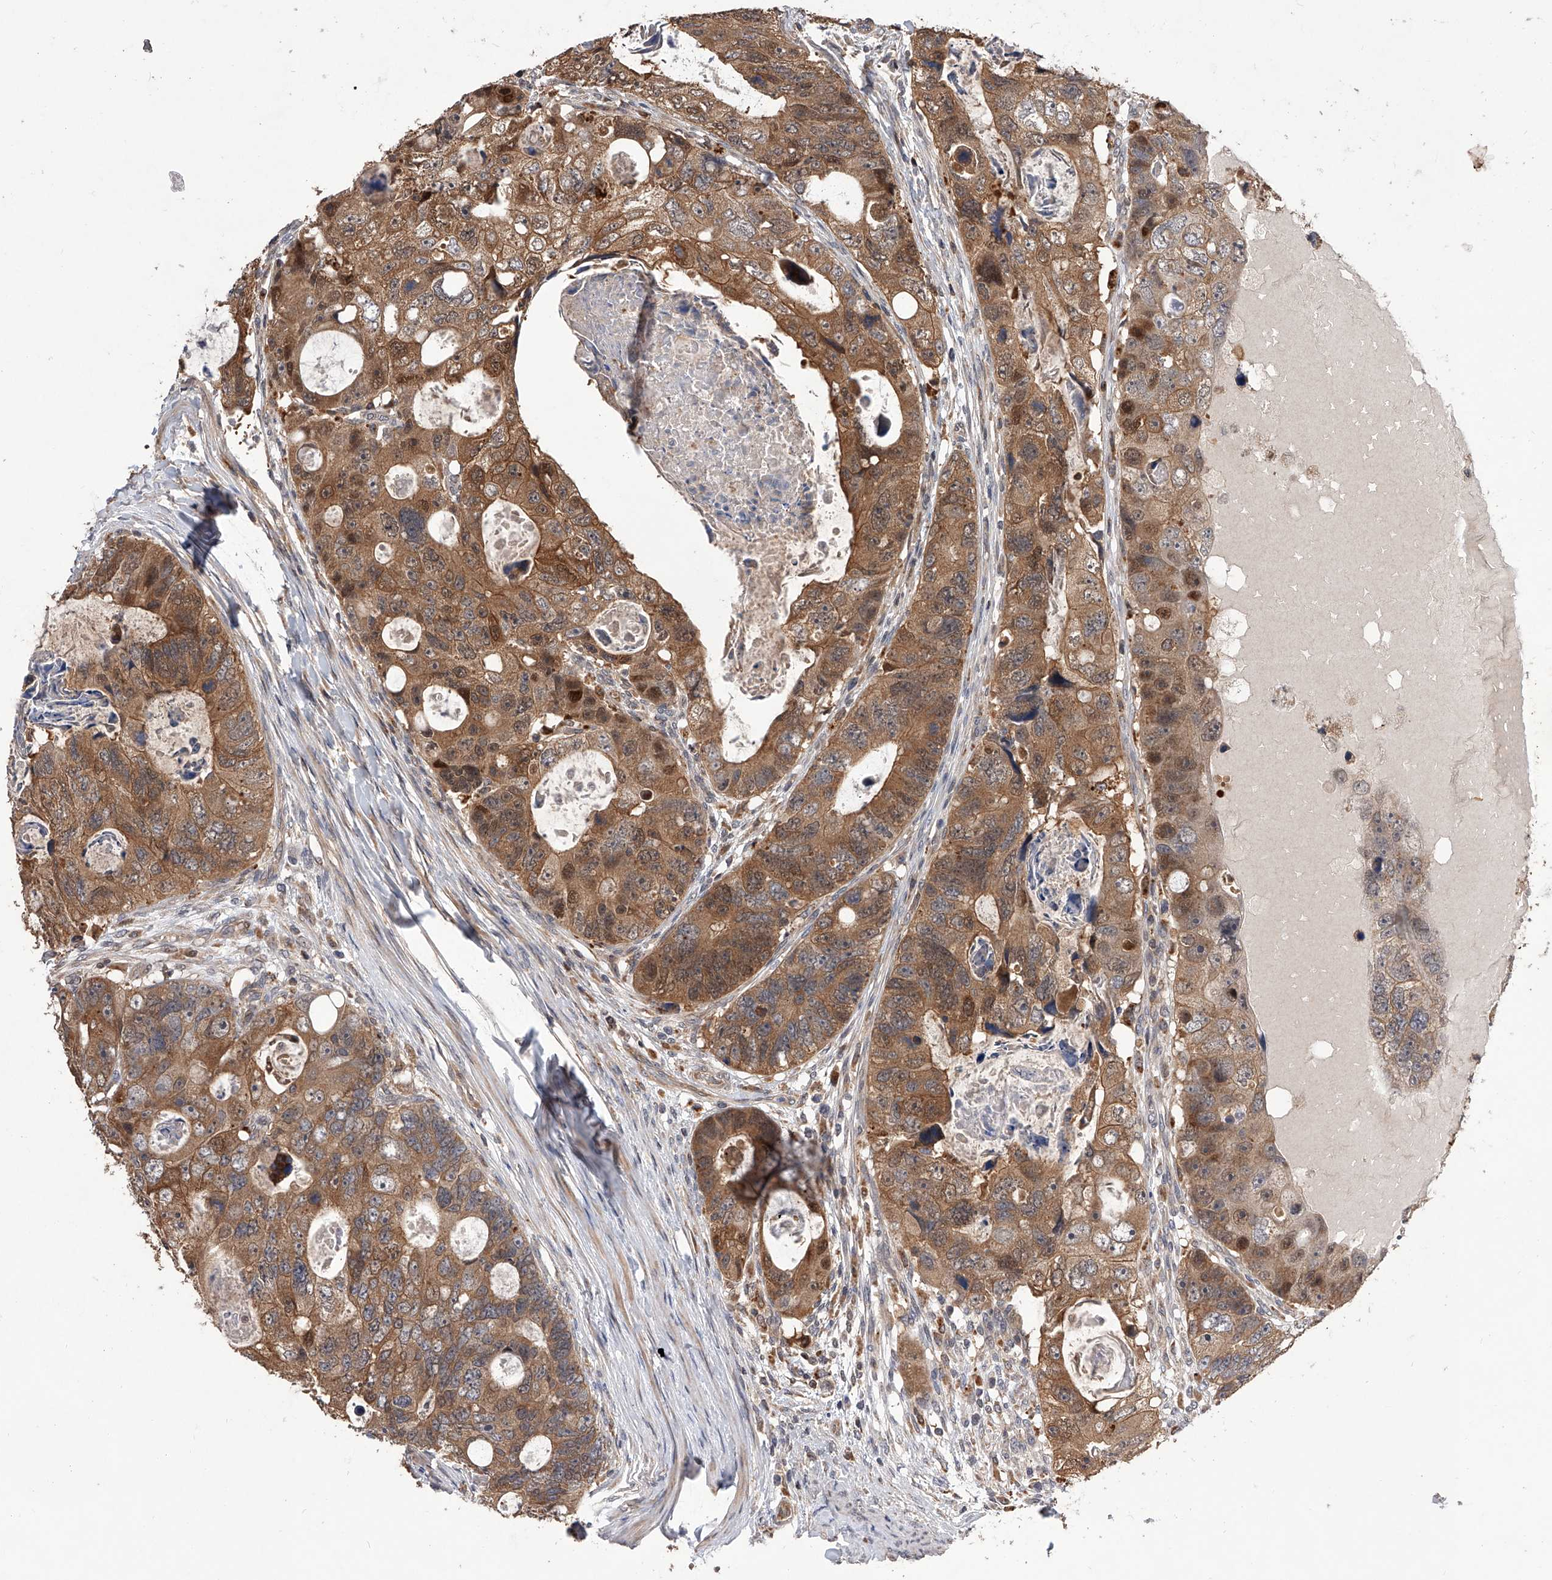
{"staining": {"intensity": "moderate", "quantity": ">75%", "location": "cytoplasmic/membranous,nuclear"}, "tissue": "colorectal cancer", "cell_type": "Tumor cells", "image_type": "cancer", "snomed": [{"axis": "morphology", "description": "Adenocarcinoma, NOS"}, {"axis": "topography", "description": "Rectum"}], "caption": "Colorectal cancer (adenocarcinoma) stained for a protein shows moderate cytoplasmic/membranous and nuclear positivity in tumor cells.", "gene": "GMDS", "patient": {"sex": "male", "age": 59}}